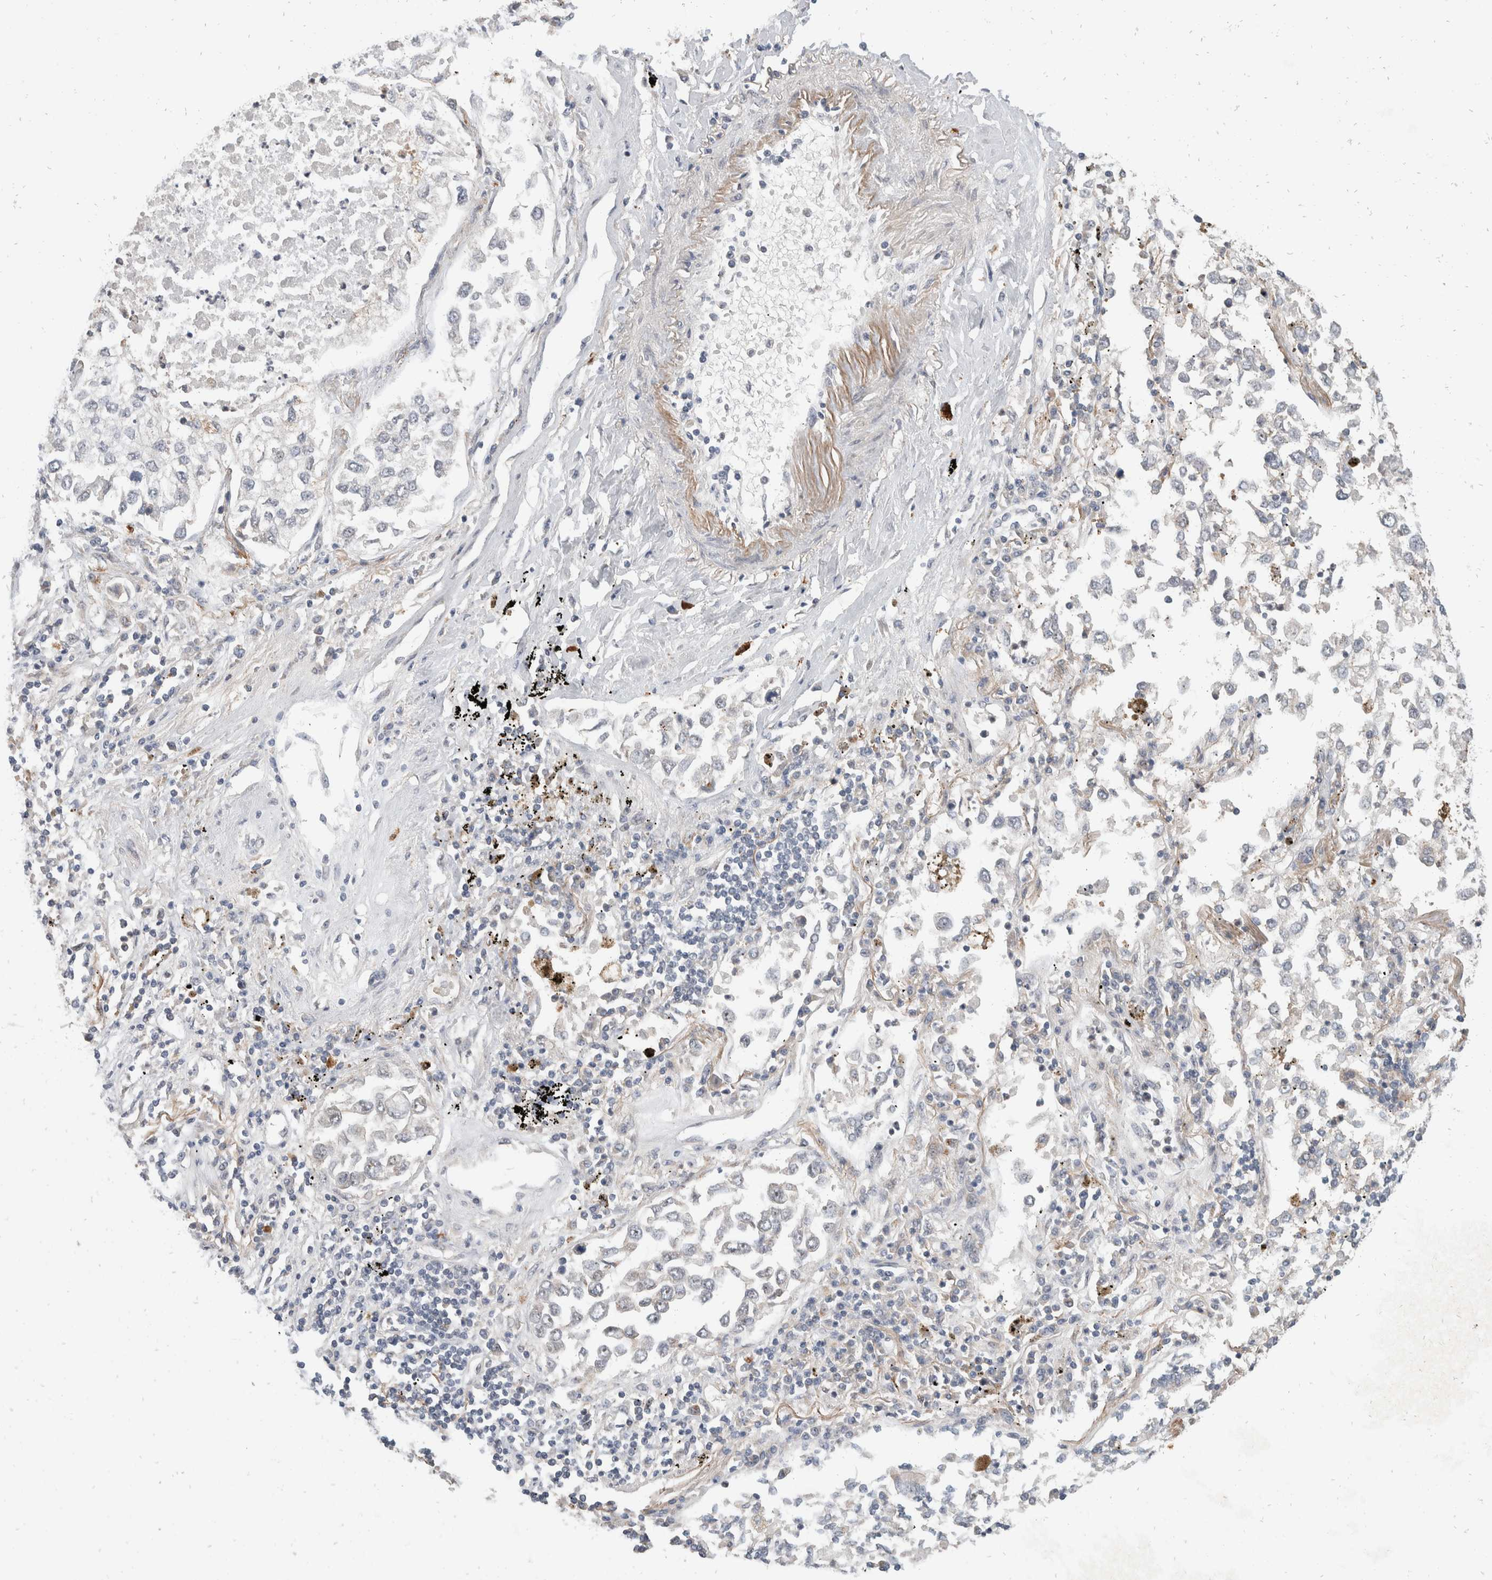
{"staining": {"intensity": "negative", "quantity": "none", "location": "none"}, "tissue": "lung cancer", "cell_type": "Tumor cells", "image_type": "cancer", "snomed": [{"axis": "morphology", "description": "Inflammation, NOS"}, {"axis": "morphology", "description": "Adenocarcinoma, NOS"}, {"axis": "topography", "description": "Lung"}], "caption": "IHC micrograph of neoplastic tissue: human adenocarcinoma (lung) stained with DAB (3,3'-diaminobenzidine) reveals no significant protein staining in tumor cells.", "gene": "ZNF703", "patient": {"sex": "male", "age": 63}}